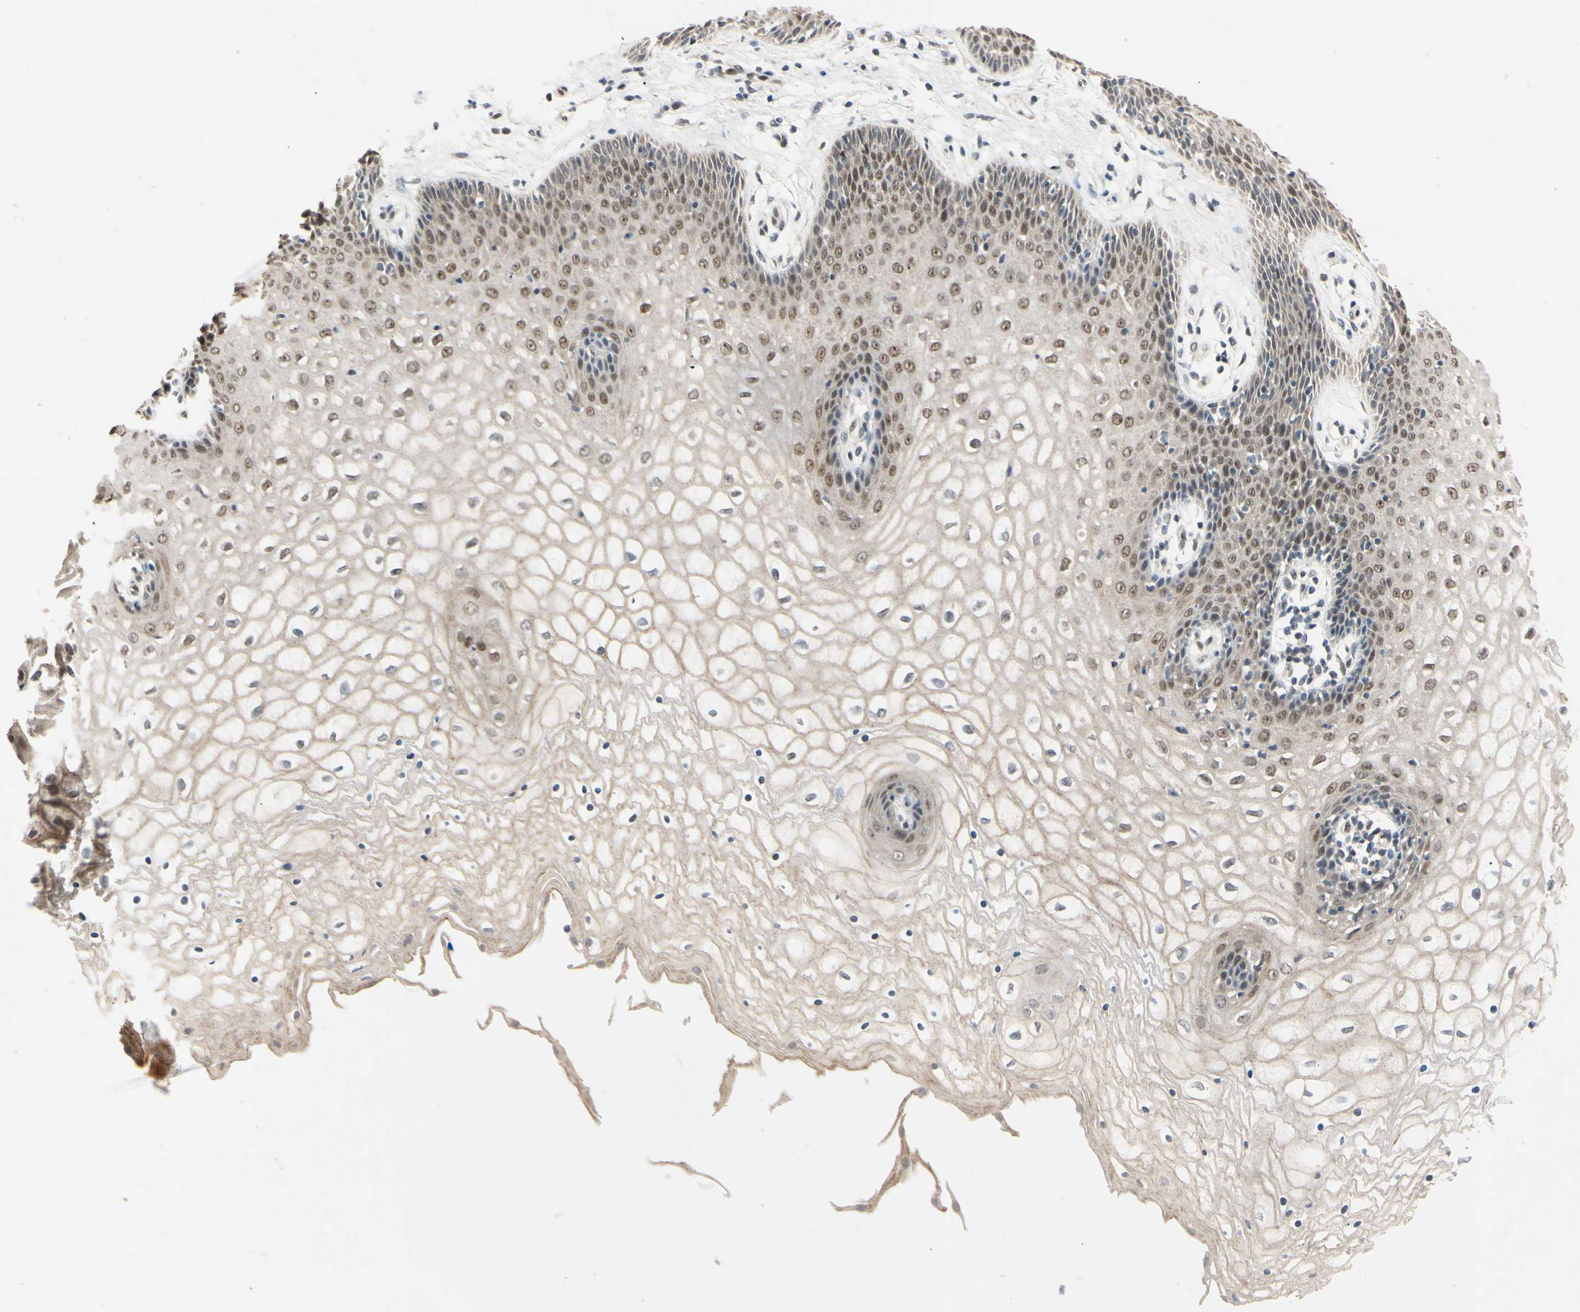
{"staining": {"intensity": "strong", "quantity": ">75%", "location": "cytoplasmic/membranous,nuclear"}, "tissue": "vagina", "cell_type": "Squamous epithelial cells", "image_type": "normal", "snomed": [{"axis": "morphology", "description": "Normal tissue, NOS"}, {"axis": "topography", "description": "Vagina"}], "caption": "Vagina stained with IHC shows strong cytoplasmic/membranous,nuclear positivity in about >75% of squamous epithelial cells.", "gene": "RIOX2", "patient": {"sex": "female", "age": 34}}